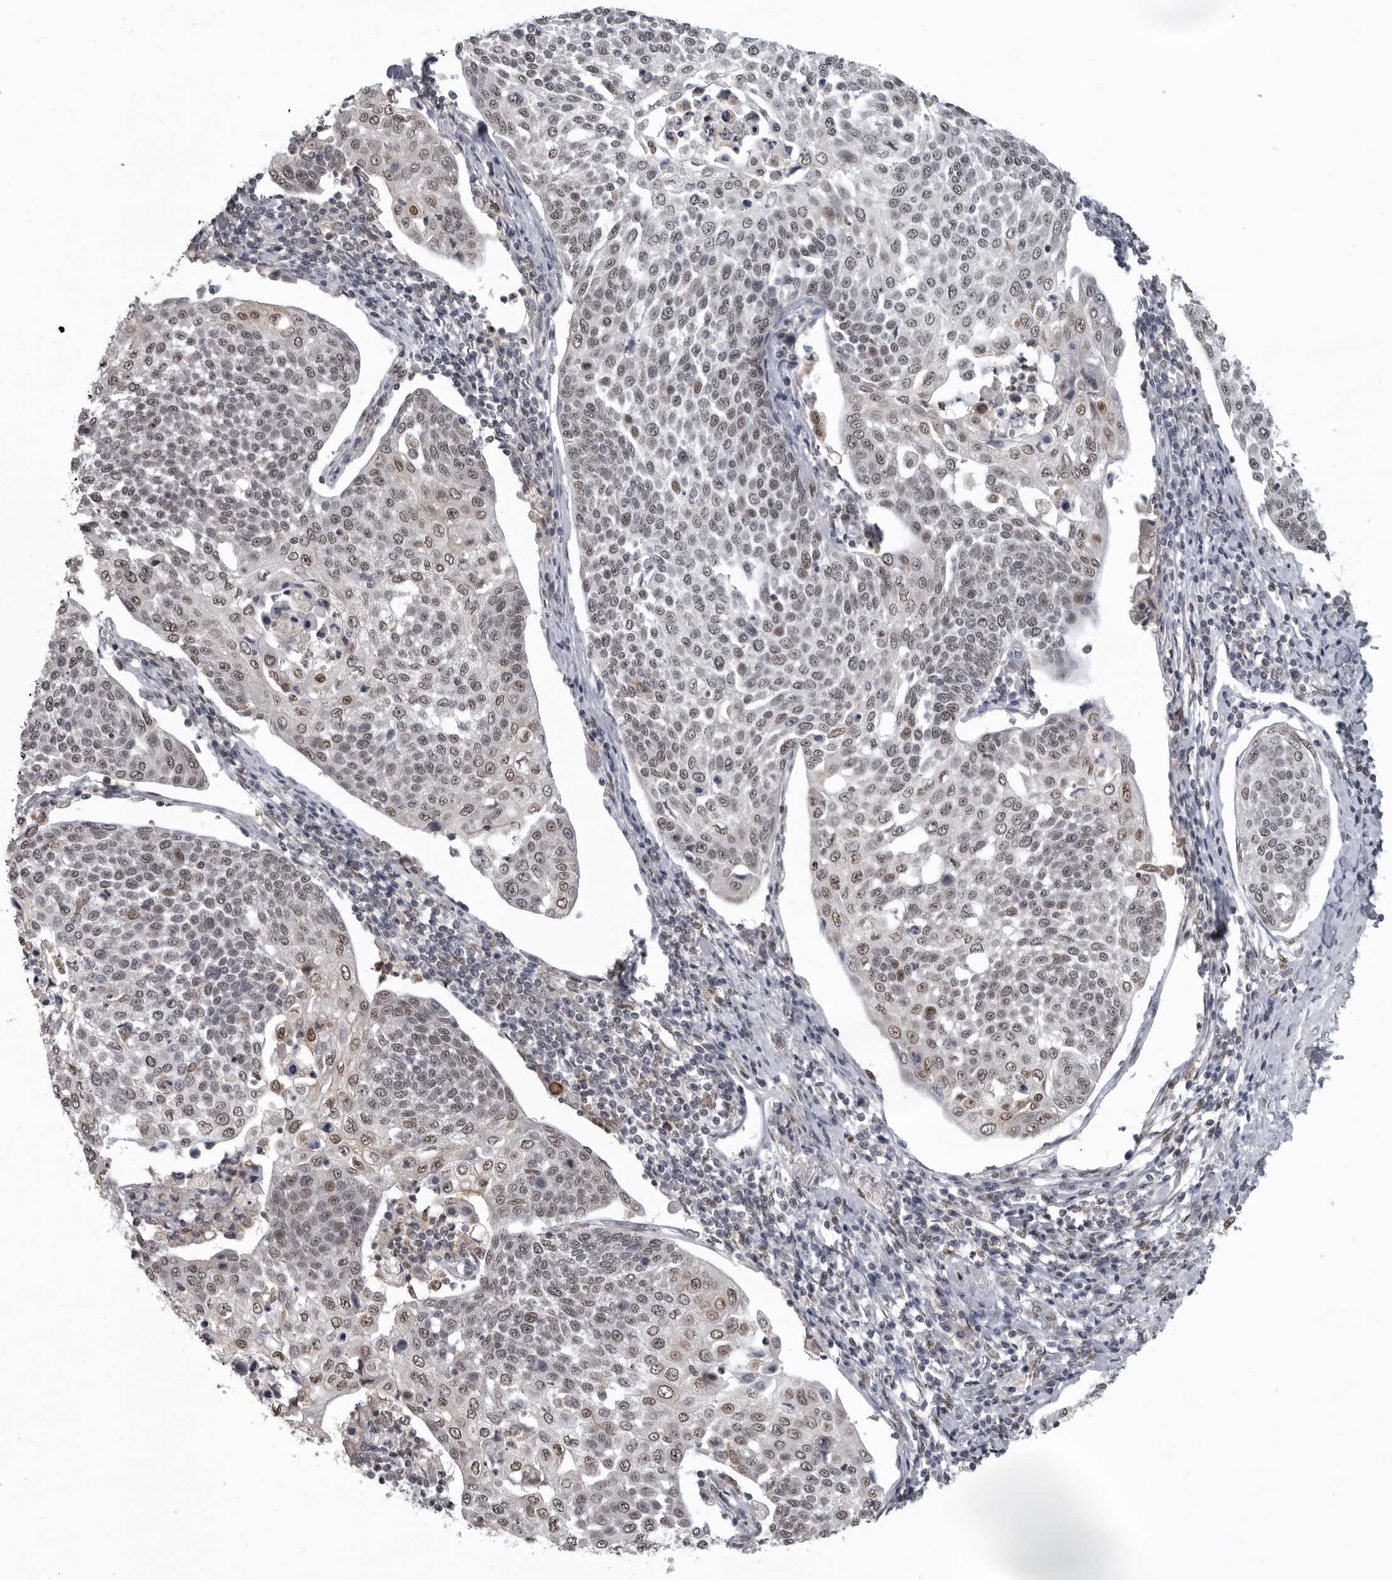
{"staining": {"intensity": "weak", "quantity": ">75%", "location": "nuclear"}, "tissue": "cervical cancer", "cell_type": "Tumor cells", "image_type": "cancer", "snomed": [{"axis": "morphology", "description": "Squamous cell carcinoma, NOS"}, {"axis": "topography", "description": "Cervix"}], "caption": "There is low levels of weak nuclear staining in tumor cells of cervical squamous cell carcinoma, as demonstrated by immunohistochemical staining (brown color).", "gene": "C8orf58", "patient": {"sex": "female", "age": 34}}